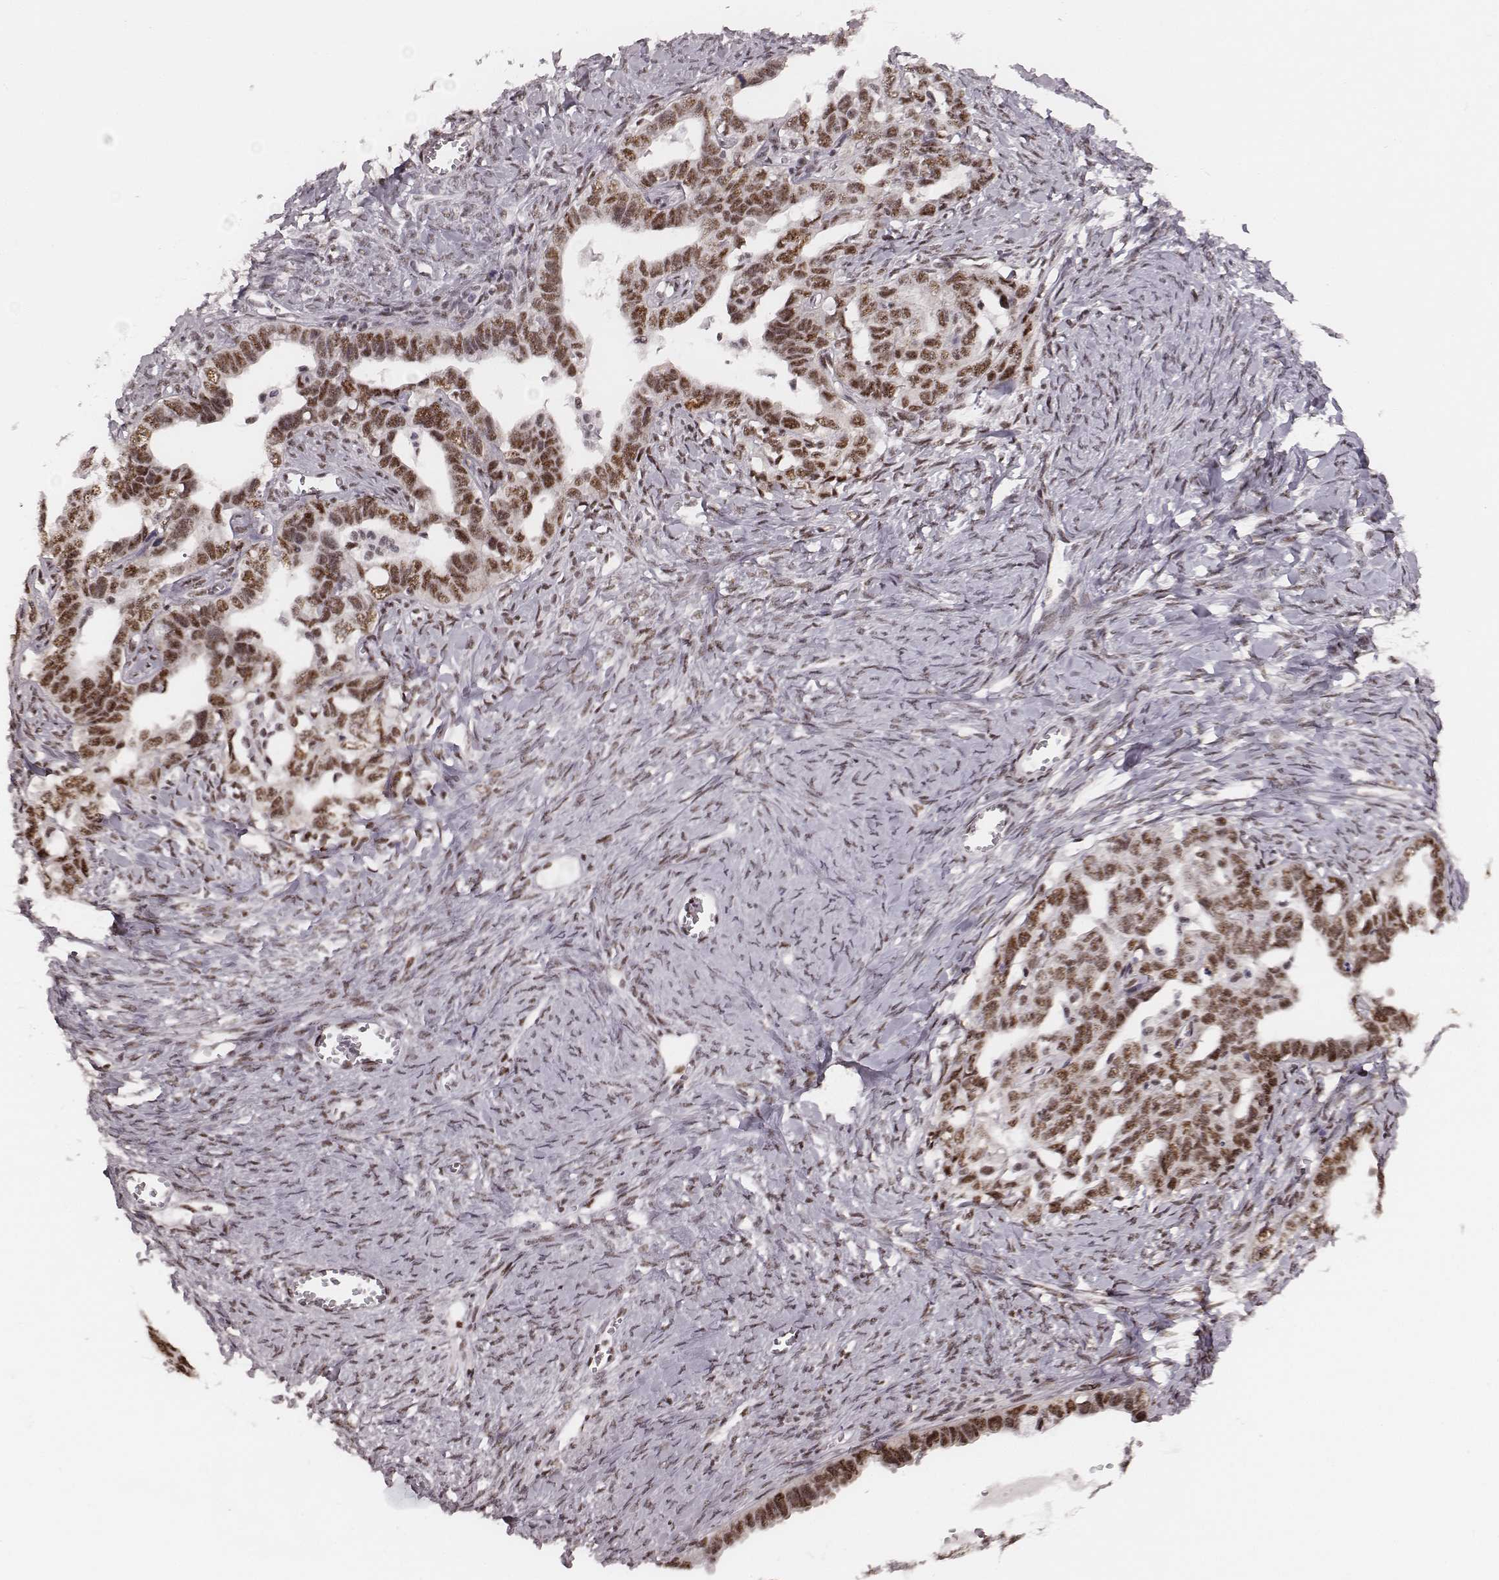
{"staining": {"intensity": "moderate", "quantity": ">75%", "location": "nuclear"}, "tissue": "ovarian cancer", "cell_type": "Tumor cells", "image_type": "cancer", "snomed": [{"axis": "morphology", "description": "Cystadenocarcinoma, serous, NOS"}, {"axis": "topography", "description": "Ovary"}], "caption": "Serous cystadenocarcinoma (ovarian) stained with immunohistochemistry (IHC) reveals moderate nuclear expression in approximately >75% of tumor cells.", "gene": "LUC7L", "patient": {"sex": "female", "age": 69}}